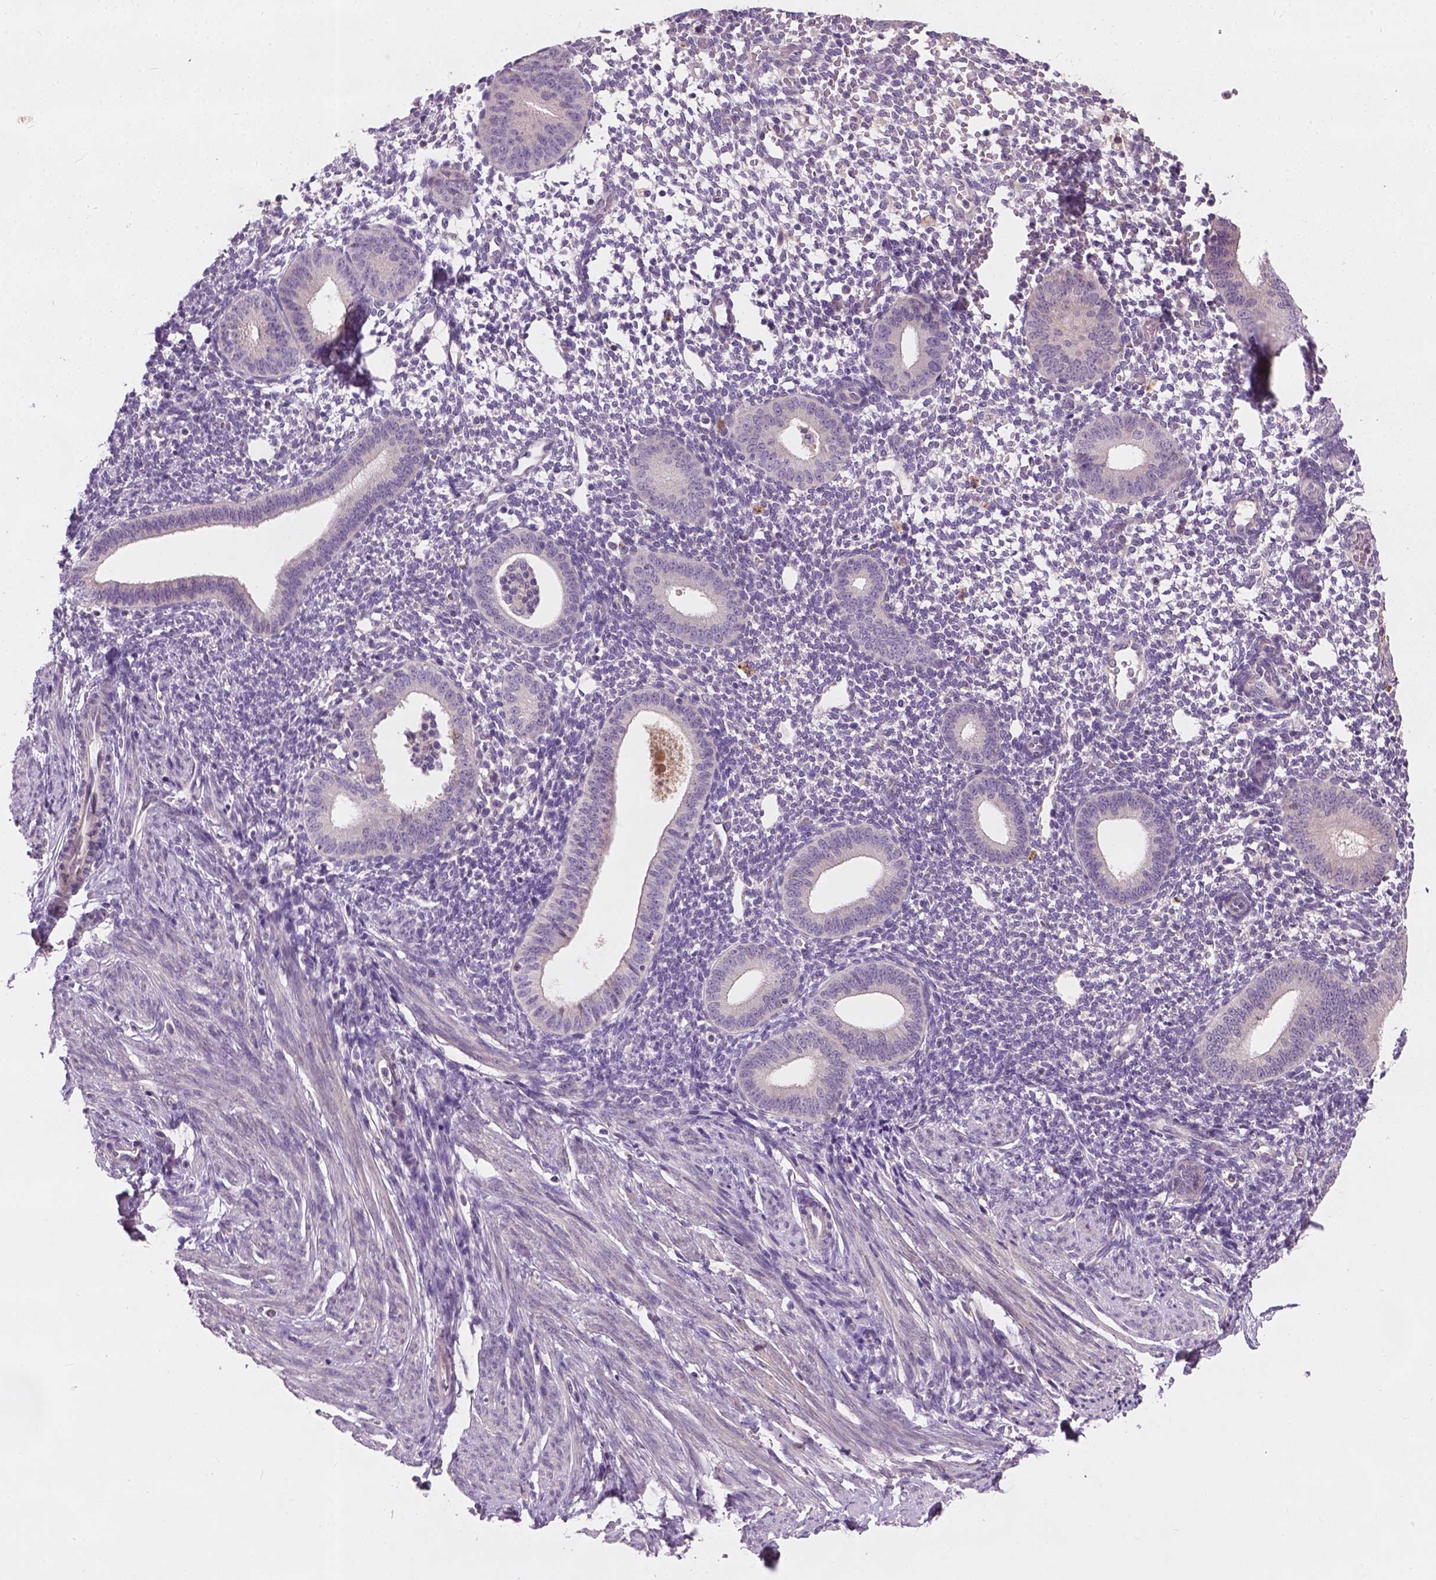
{"staining": {"intensity": "negative", "quantity": "none", "location": "none"}, "tissue": "endometrium", "cell_type": "Cells in endometrial stroma", "image_type": "normal", "snomed": [{"axis": "morphology", "description": "Normal tissue, NOS"}, {"axis": "topography", "description": "Endometrium"}], "caption": "There is no significant expression in cells in endometrial stroma of endometrium.", "gene": "KRT17", "patient": {"sex": "female", "age": 40}}